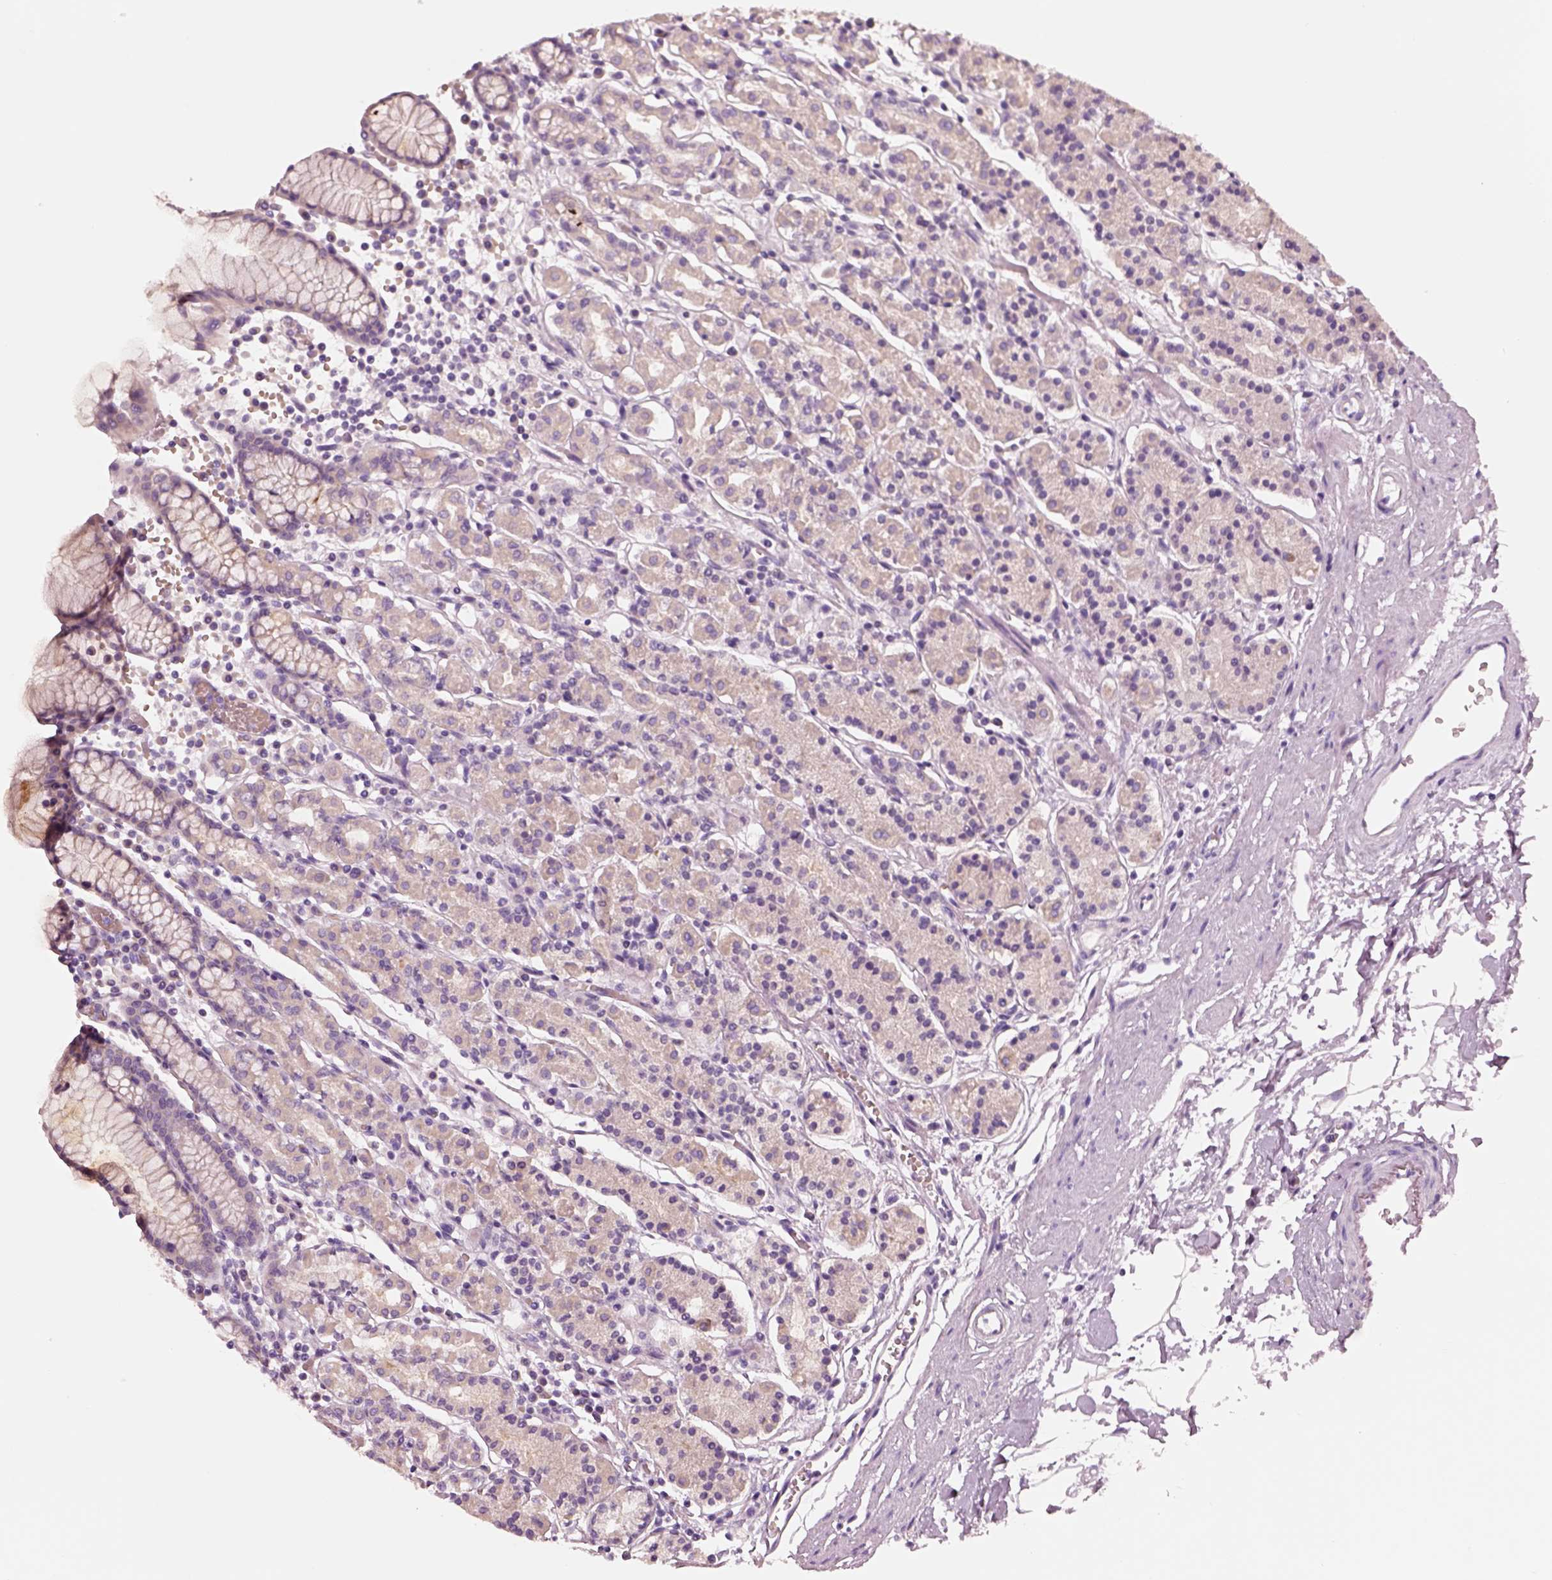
{"staining": {"intensity": "negative", "quantity": "none", "location": "none"}, "tissue": "stomach", "cell_type": "Glandular cells", "image_type": "normal", "snomed": [{"axis": "morphology", "description": "Normal tissue, NOS"}, {"axis": "topography", "description": "Stomach, upper"}, {"axis": "topography", "description": "Stomach"}], "caption": "IHC histopathology image of benign stomach stained for a protein (brown), which displays no expression in glandular cells. Nuclei are stained in blue.", "gene": "ELSPBP1", "patient": {"sex": "male", "age": 62}}